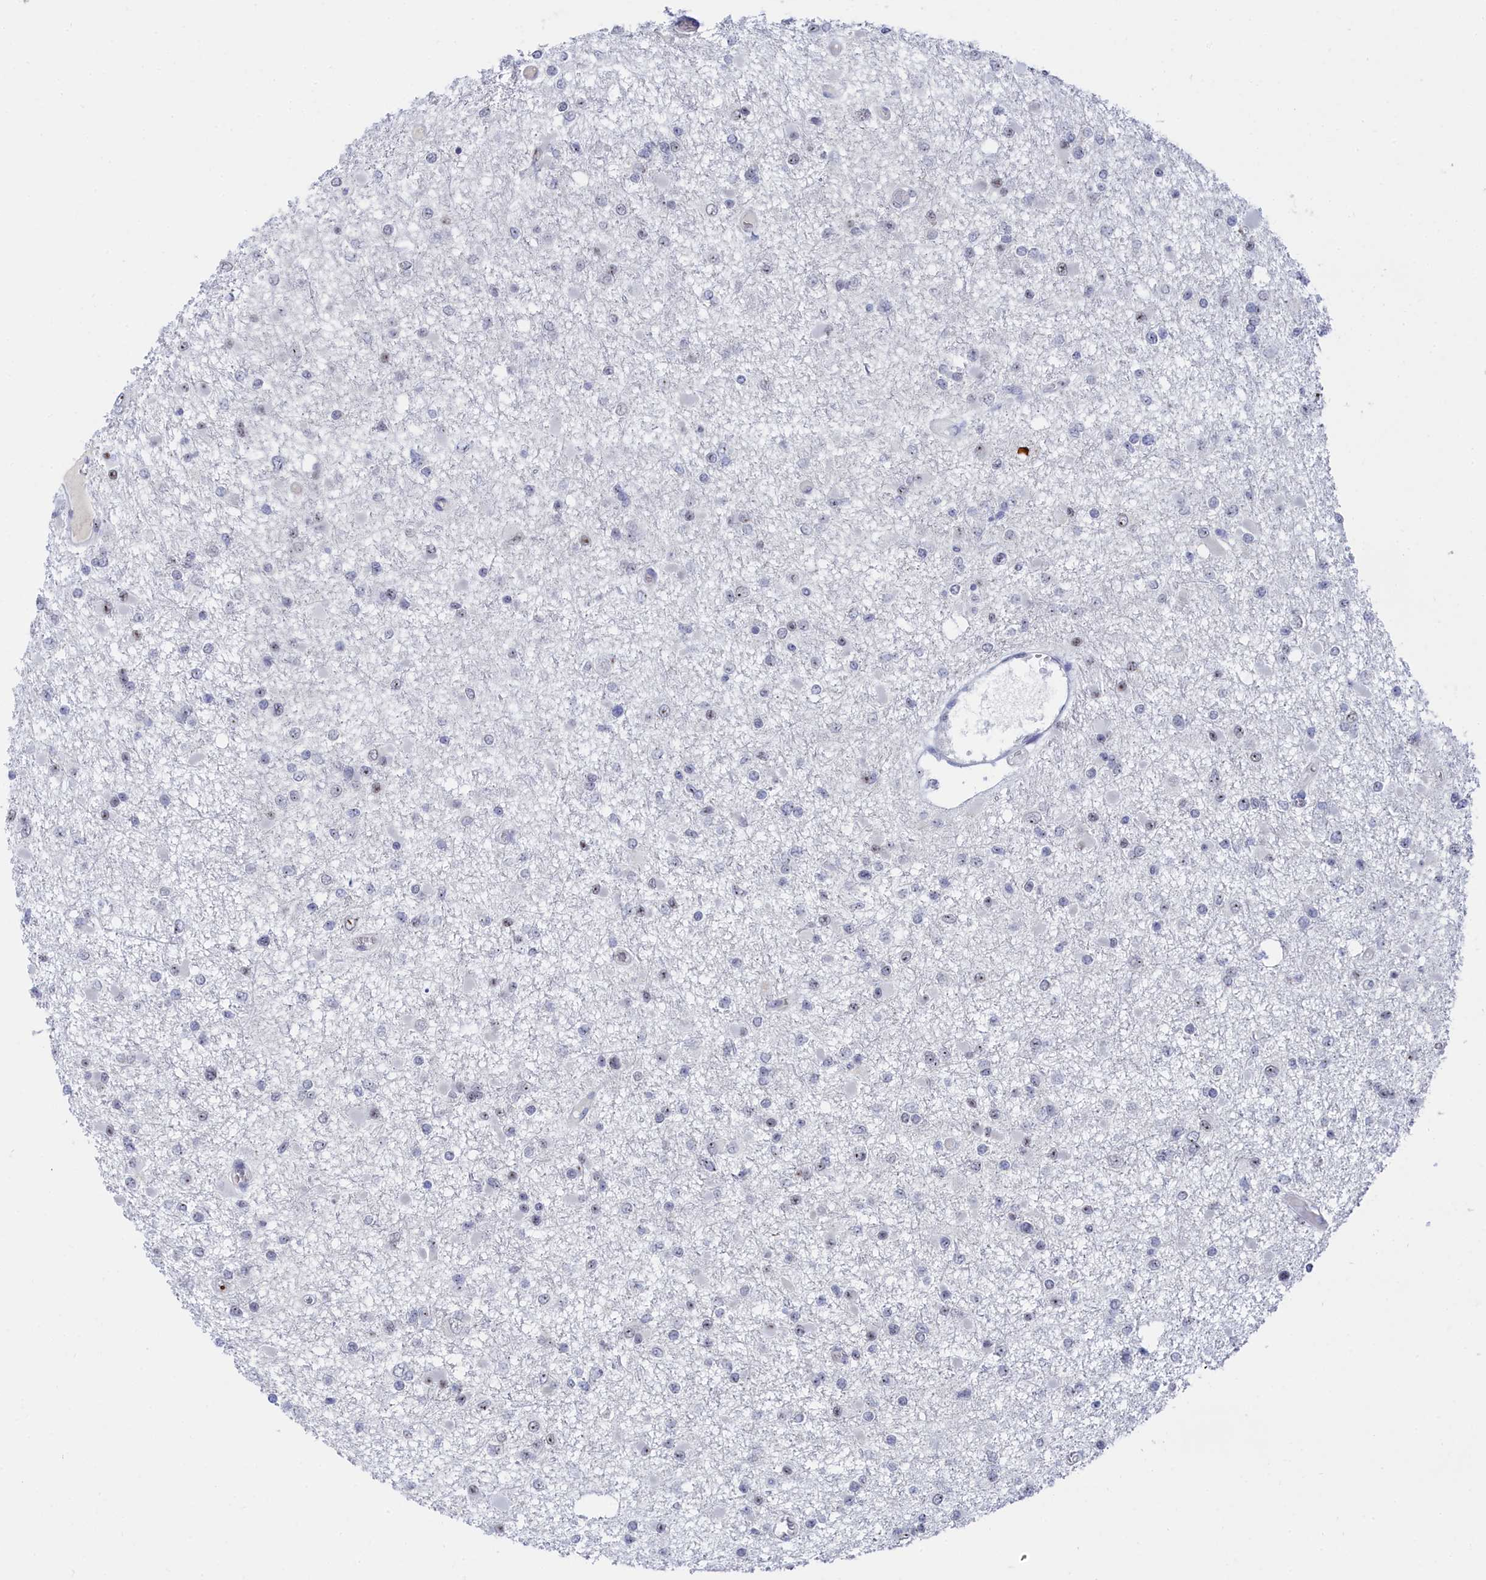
{"staining": {"intensity": "weak", "quantity": "<25%", "location": "nuclear"}, "tissue": "glioma", "cell_type": "Tumor cells", "image_type": "cancer", "snomed": [{"axis": "morphology", "description": "Glioma, malignant, Low grade"}, {"axis": "topography", "description": "Brain"}], "caption": "Human malignant glioma (low-grade) stained for a protein using immunohistochemistry (IHC) demonstrates no expression in tumor cells.", "gene": "RSL1D1", "patient": {"sex": "female", "age": 22}}